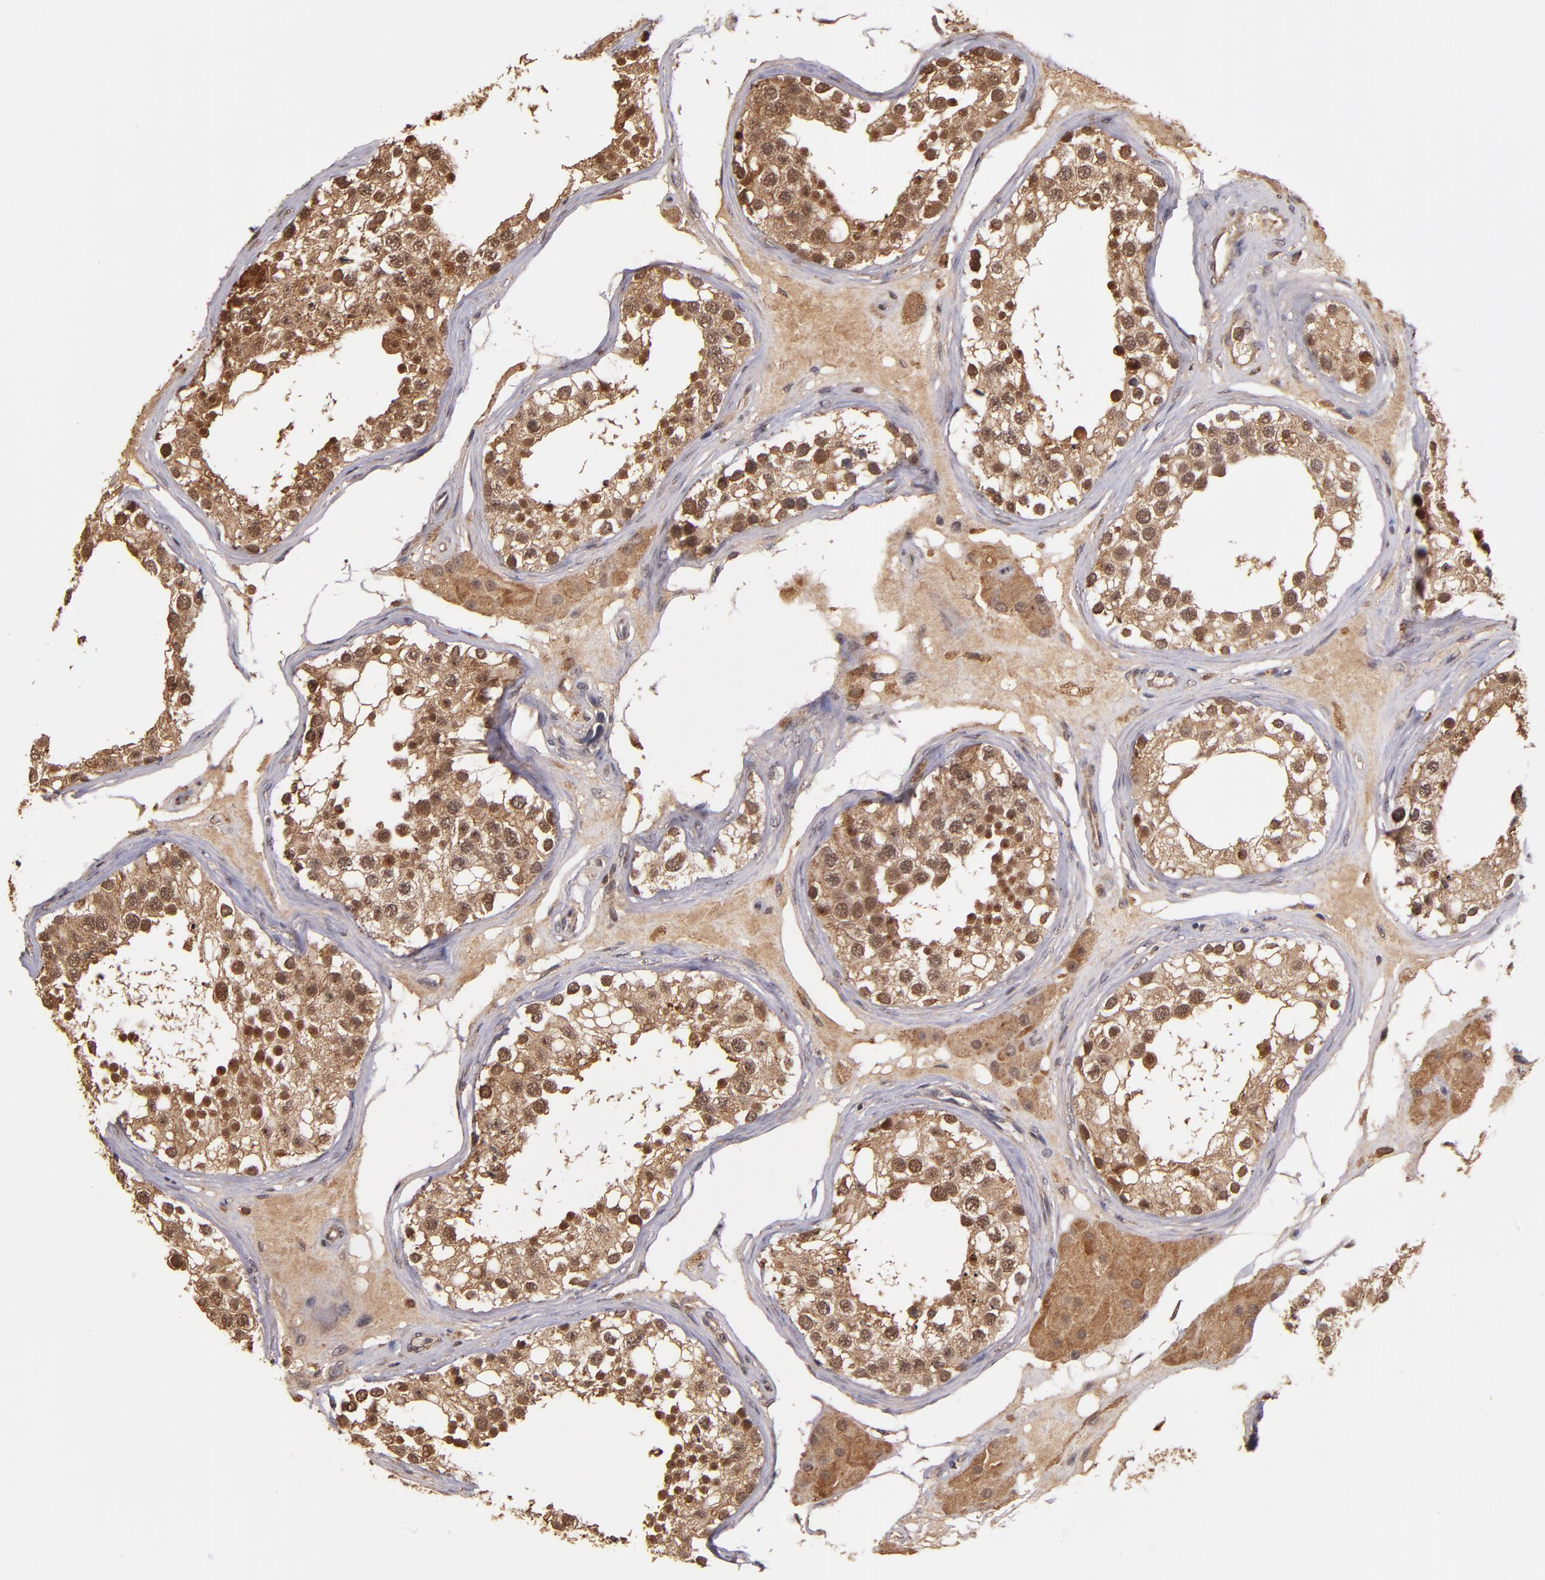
{"staining": {"intensity": "strong", "quantity": ">75%", "location": "cytoplasmic/membranous,nuclear"}, "tissue": "testis", "cell_type": "Cells in seminiferous ducts", "image_type": "normal", "snomed": [{"axis": "morphology", "description": "Normal tissue, NOS"}, {"axis": "topography", "description": "Testis"}], "caption": "Protein analysis of benign testis reveals strong cytoplasmic/membranous,nuclear staining in about >75% of cells in seminiferous ducts. The staining is performed using DAB brown chromogen to label protein expression. The nuclei are counter-stained blue using hematoxylin.", "gene": "RIOK3", "patient": {"sex": "male", "age": 68}}